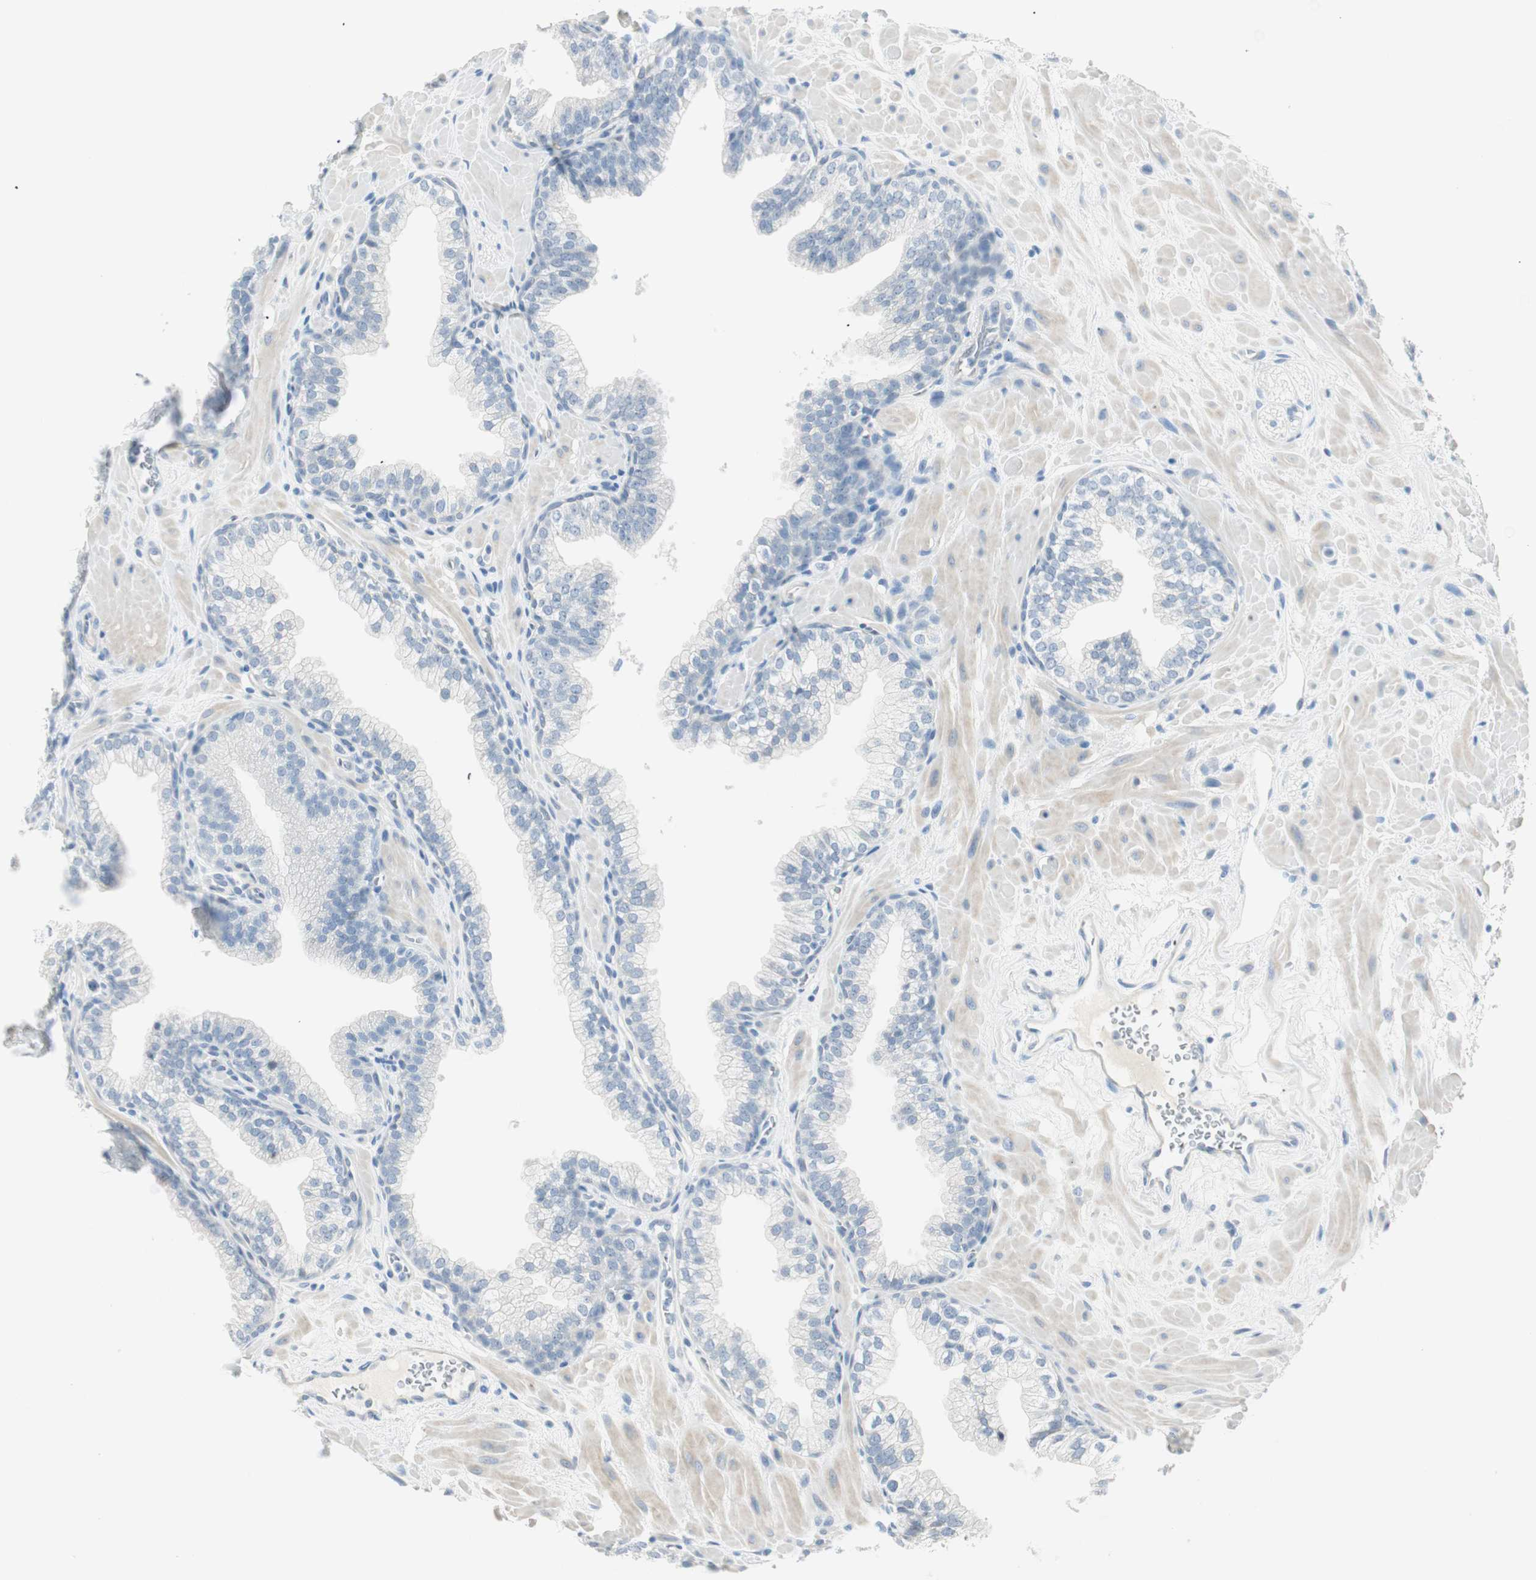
{"staining": {"intensity": "negative", "quantity": "none", "location": "none"}, "tissue": "prostate", "cell_type": "Glandular cells", "image_type": "normal", "snomed": [{"axis": "morphology", "description": "Normal tissue, NOS"}, {"axis": "topography", "description": "Prostate"}], "caption": "An IHC image of unremarkable prostate is shown. There is no staining in glandular cells of prostate.", "gene": "MLLT10", "patient": {"sex": "male", "age": 60}}